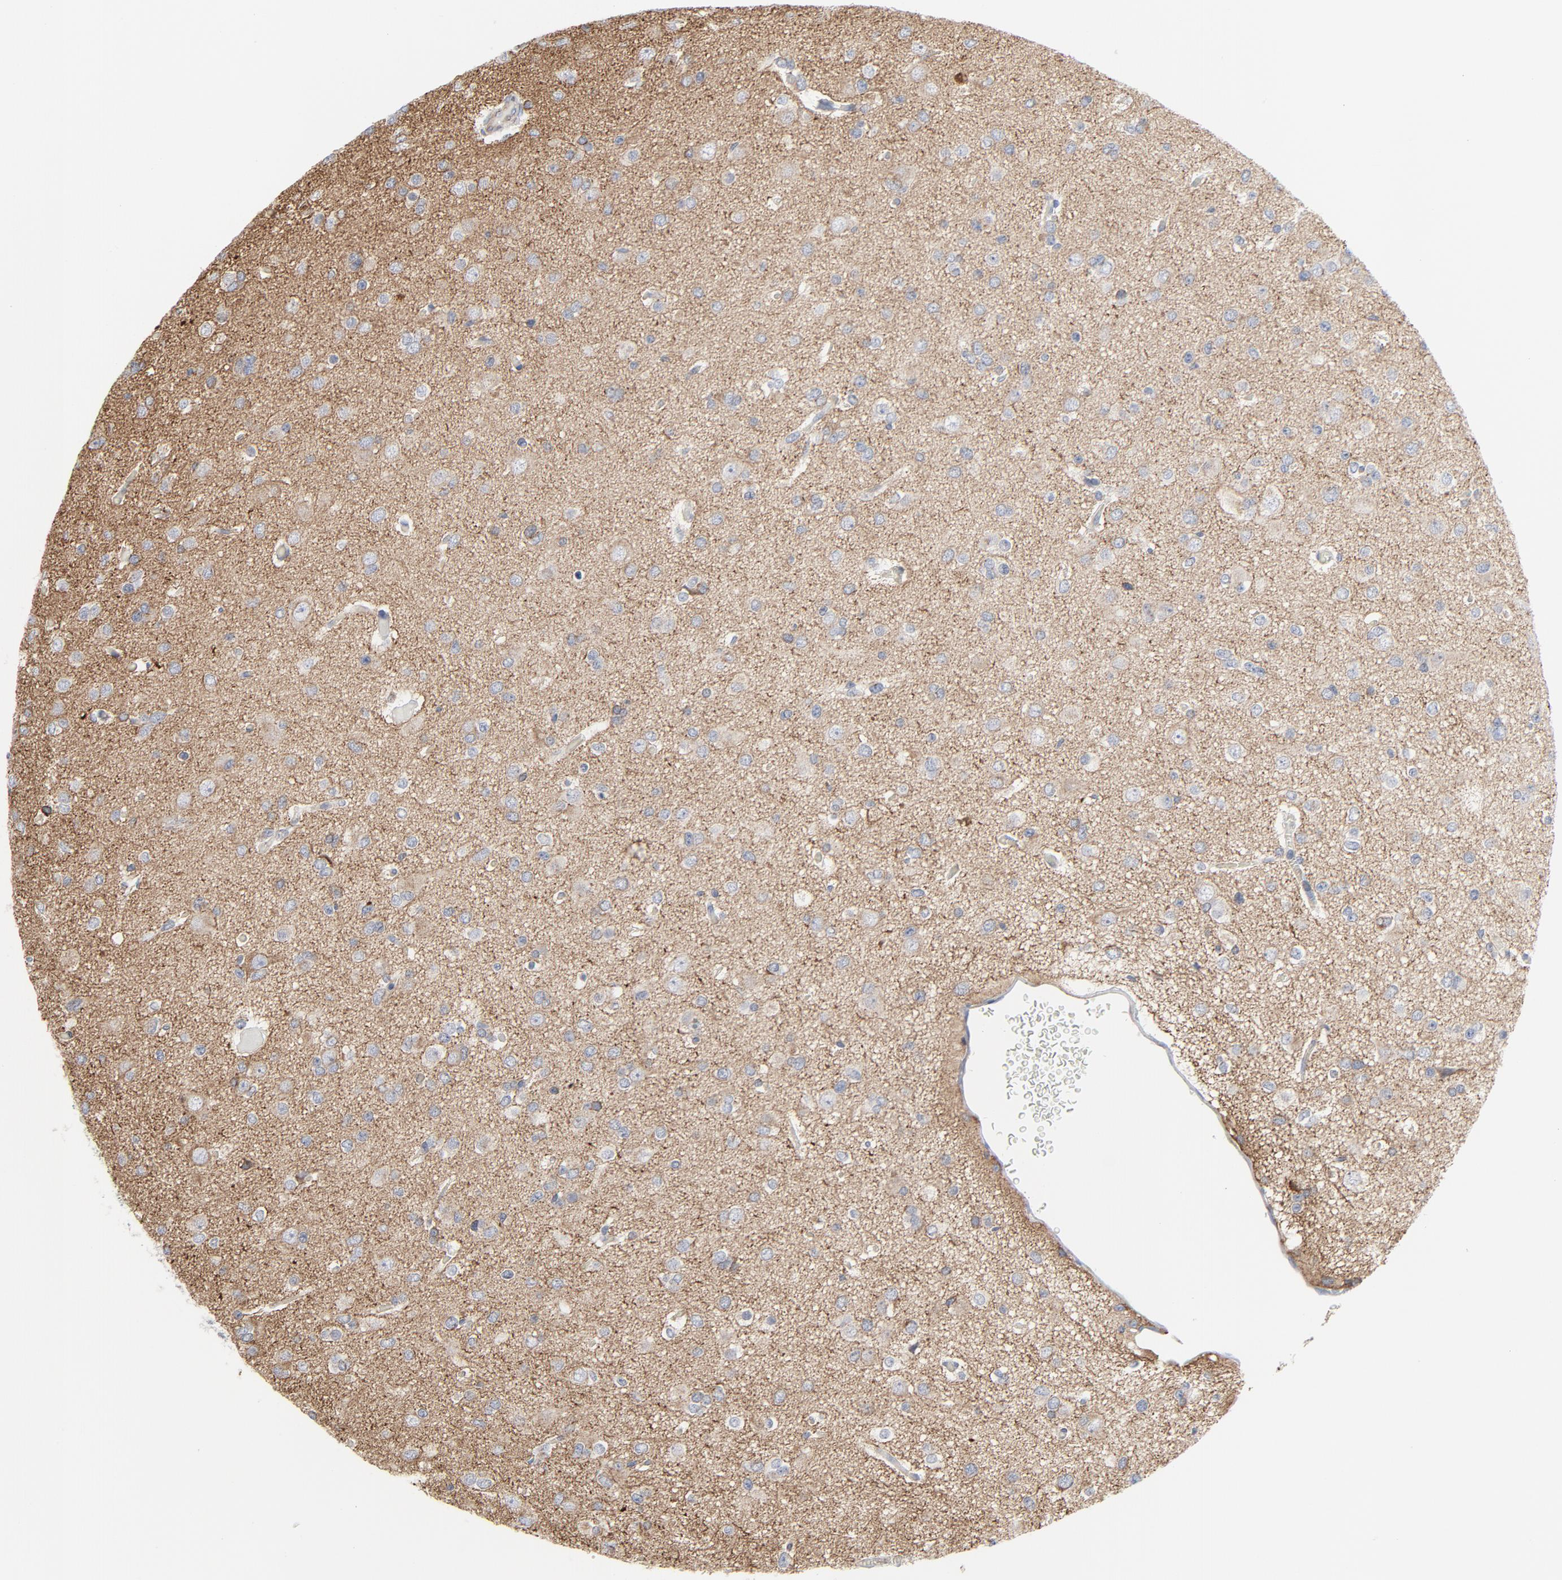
{"staining": {"intensity": "weak", "quantity": "<25%", "location": "cytoplasmic/membranous"}, "tissue": "glioma", "cell_type": "Tumor cells", "image_type": "cancer", "snomed": [{"axis": "morphology", "description": "Glioma, malignant, Low grade"}, {"axis": "topography", "description": "Brain"}], "caption": "Tumor cells are negative for protein expression in human glioma.", "gene": "TUBB1", "patient": {"sex": "male", "age": 42}}